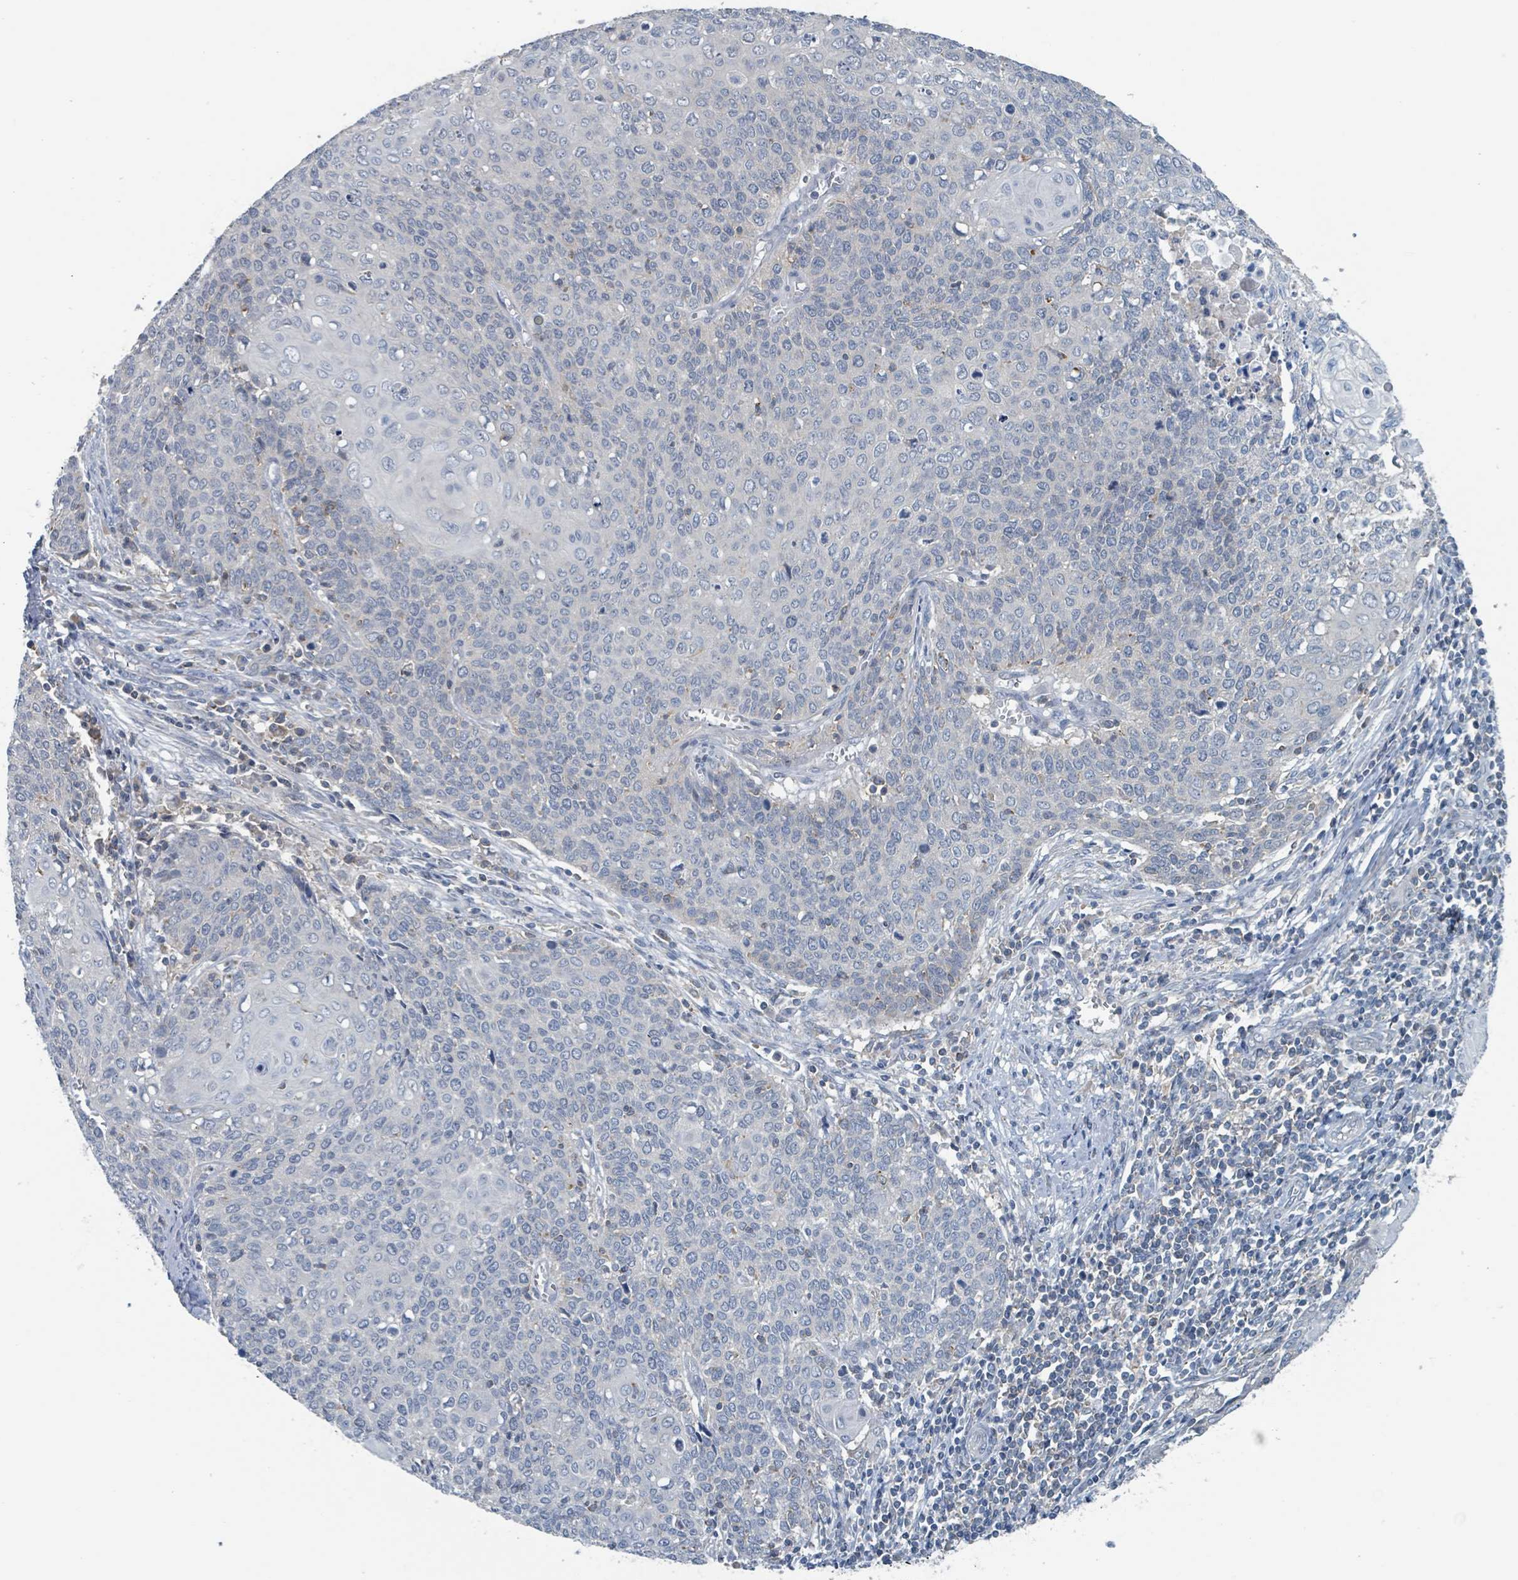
{"staining": {"intensity": "negative", "quantity": "none", "location": "none"}, "tissue": "cervical cancer", "cell_type": "Tumor cells", "image_type": "cancer", "snomed": [{"axis": "morphology", "description": "Squamous cell carcinoma, NOS"}, {"axis": "topography", "description": "Cervix"}], "caption": "Tumor cells show no significant protein expression in cervical cancer (squamous cell carcinoma).", "gene": "ACBD4", "patient": {"sex": "female", "age": 39}}